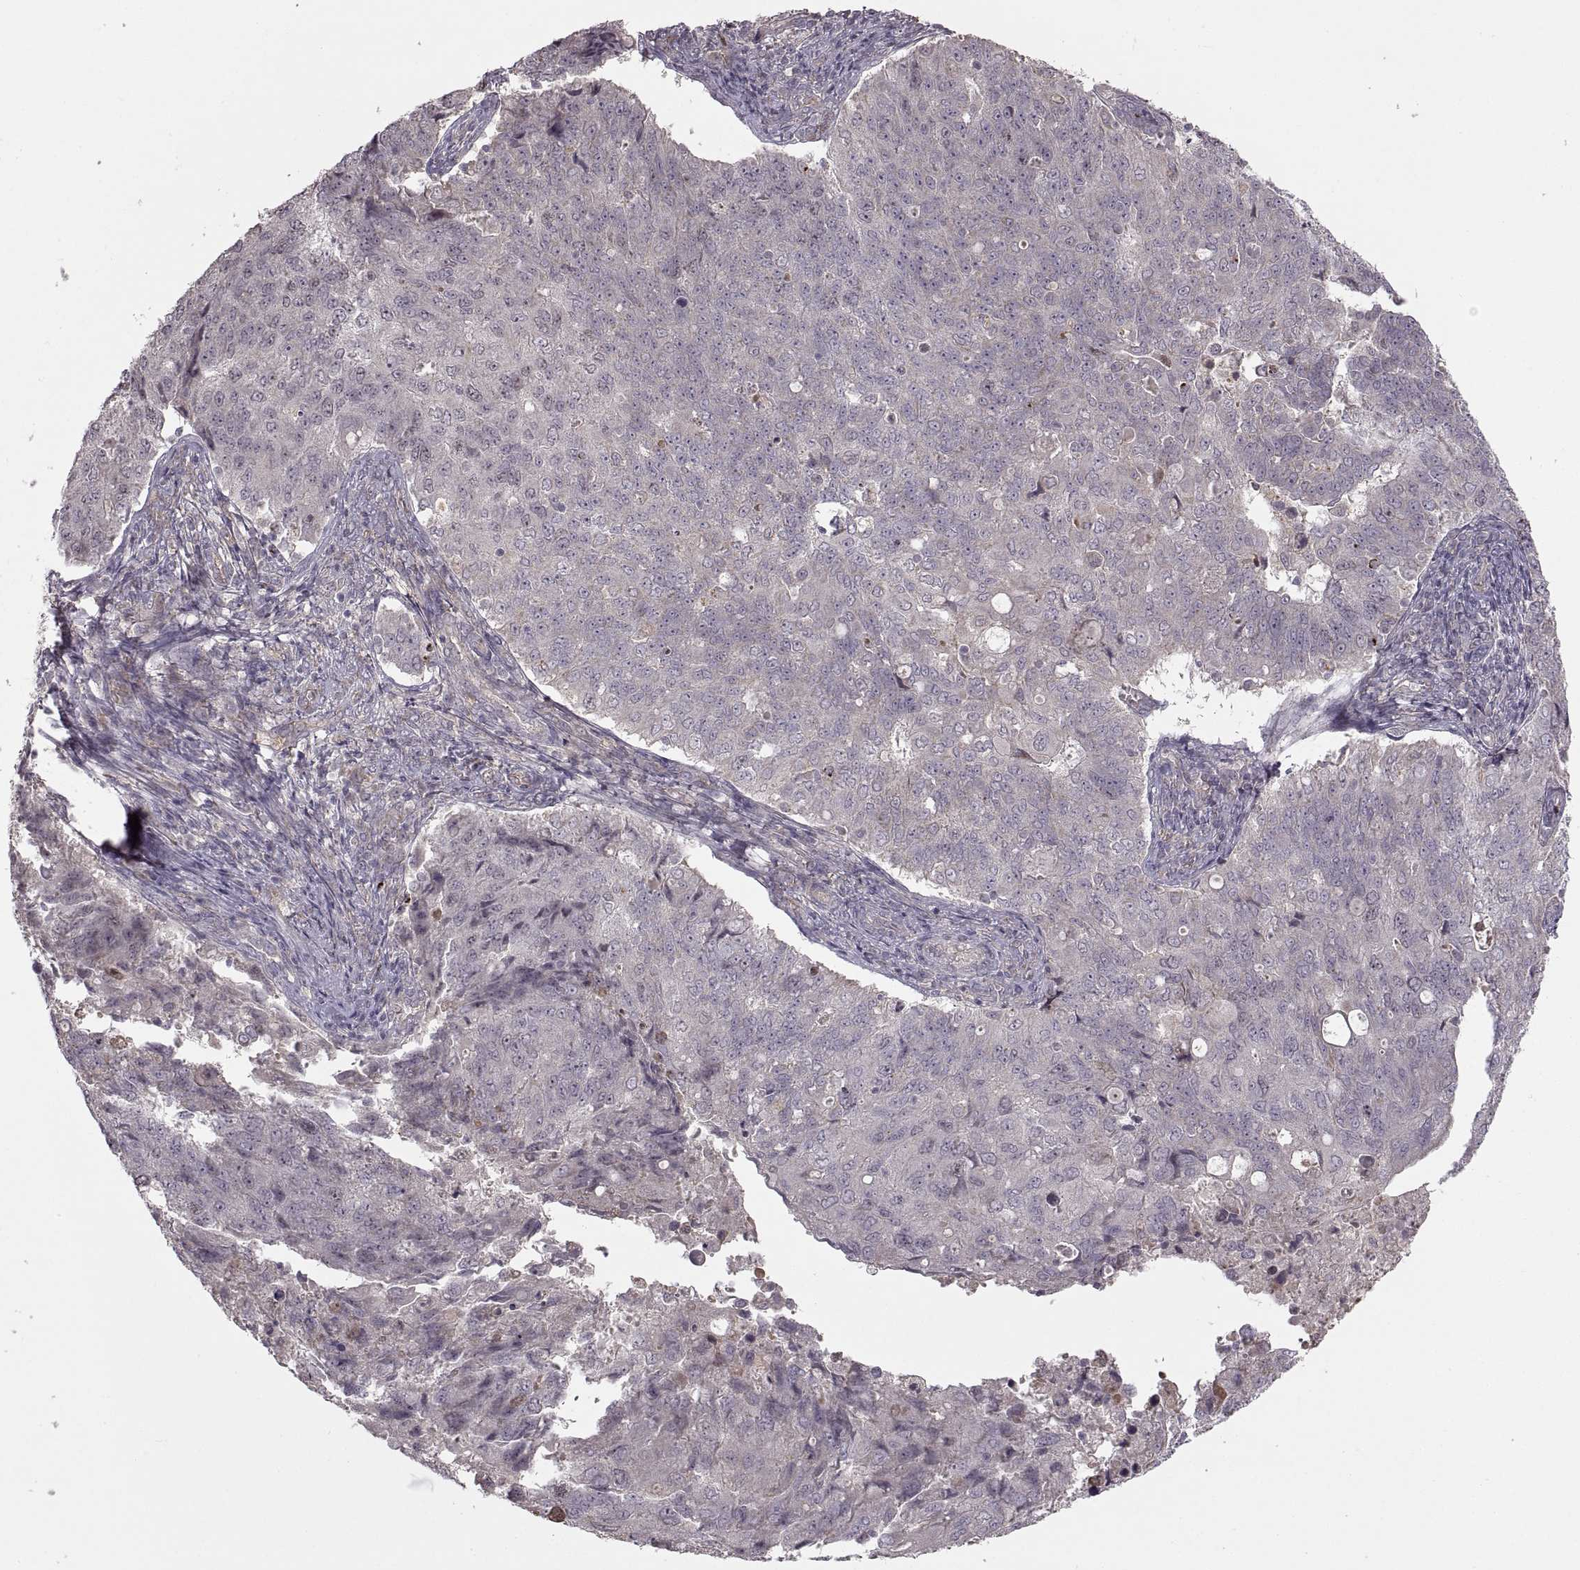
{"staining": {"intensity": "negative", "quantity": "none", "location": "none"}, "tissue": "endometrial cancer", "cell_type": "Tumor cells", "image_type": "cancer", "snomed": [{"axis": "morphology", "description": "Adenocarcinoma, NOS"}, {"axis": "topography", "description": "Endometrium"}], "caption": "Tumor cells show no significant positivity in endometrial cancer (adenocarcinoma).", "gene": "PIERCE1", "patient": {"sex": "female", "age": 43}}